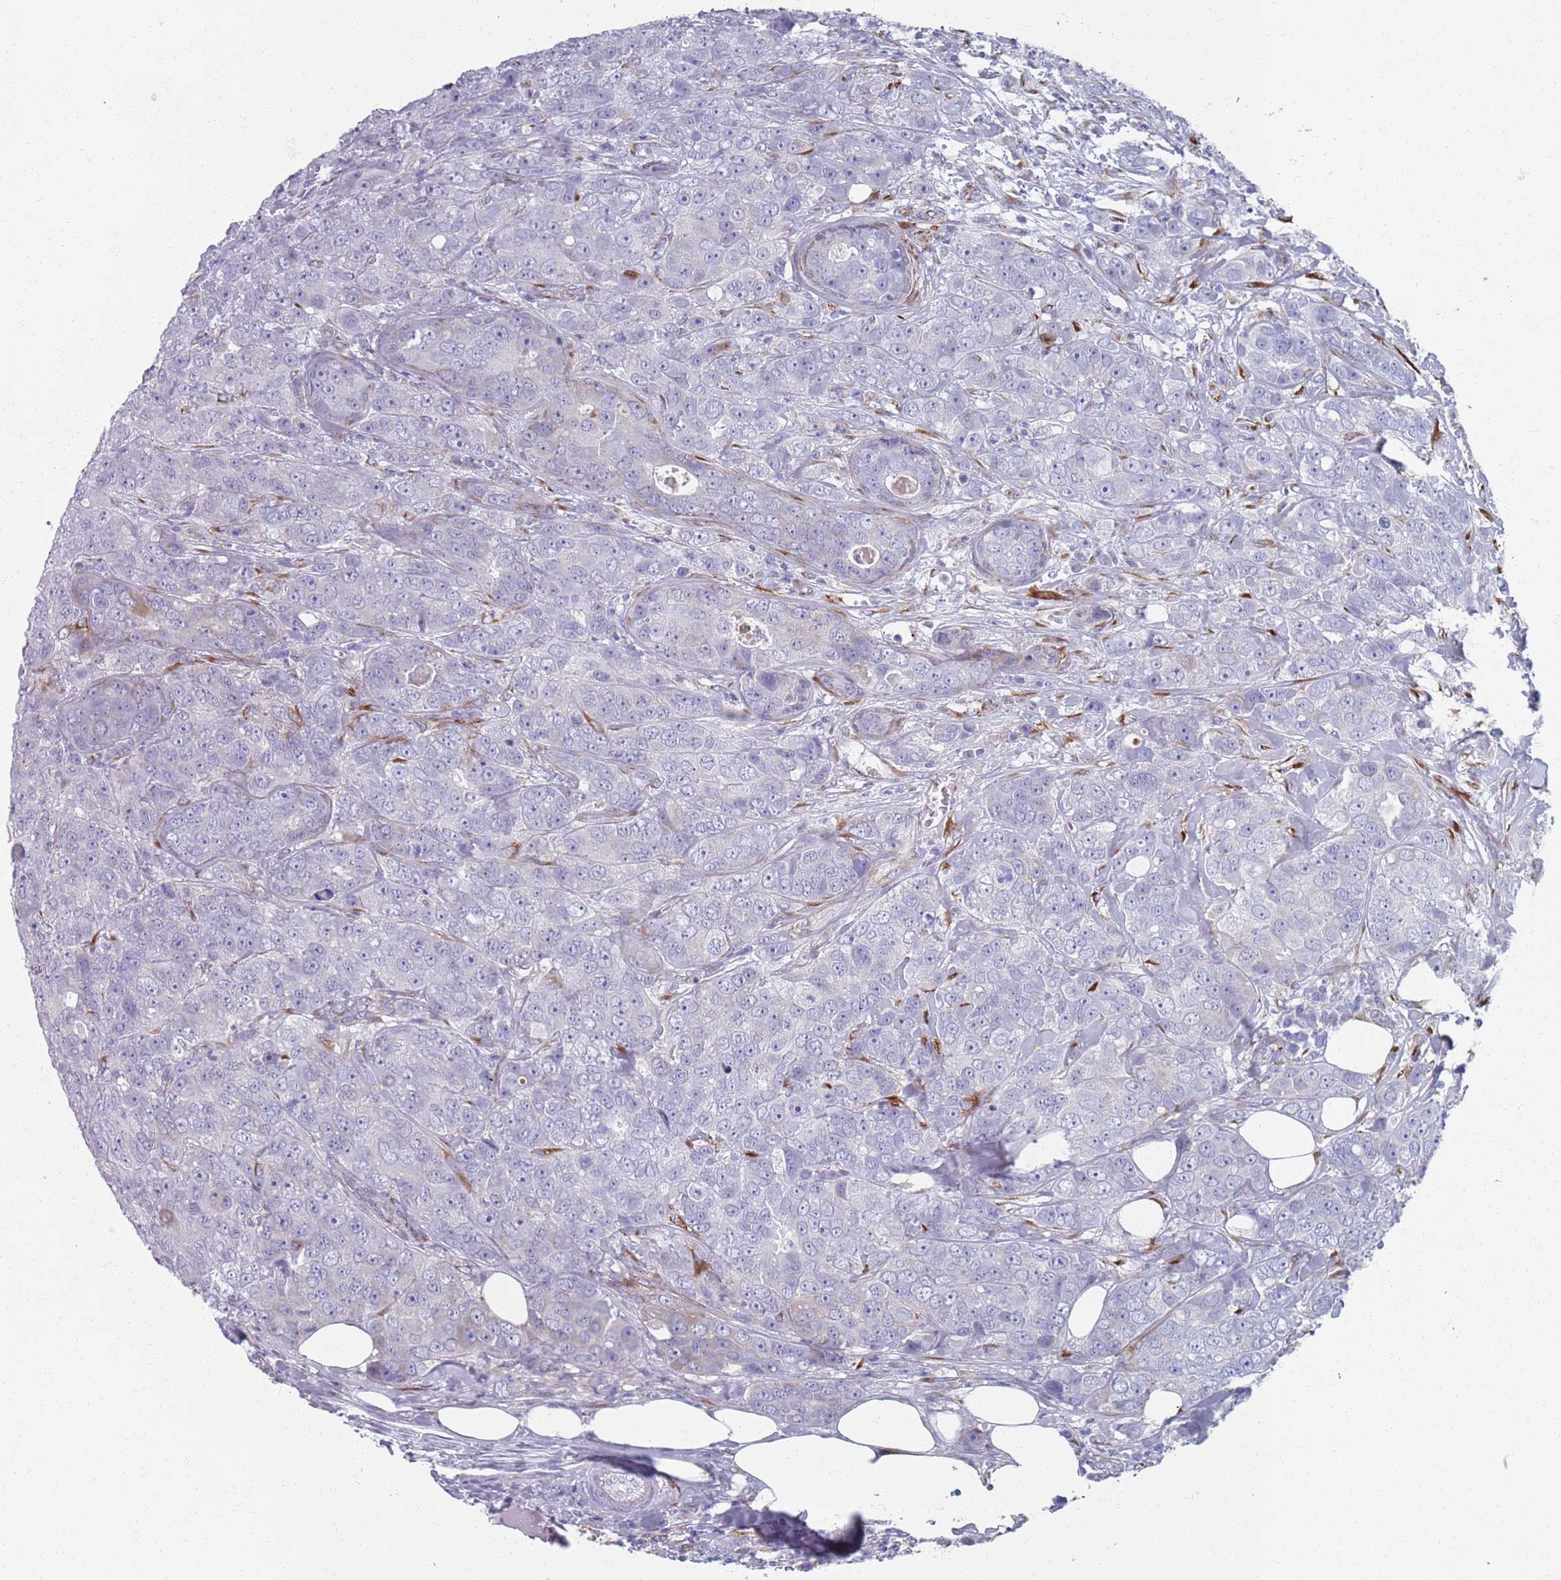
{"staining": {"intensity": "negative", "quantity": "none", "location": "none"}, "tissue": "breast cancer", "cell_type": "Tumor cells", "image_type": "cancer", "snomed": [{"axis": "morphology", "description": "Duct carcinoma"}, {"axis": "topography", "description": "Breast"}], "caption": "Protein analysis of intraductal carcinoma (breast) demonstrates no significant staining in tumor cells. The staining is performed using DAB (3,3'-diaminobenzidine) brown chromogen with nuclei counter-stained in using hematoxylin.", "gene": "PLOD1", "patient": {"sex": "female", "age": 43}}